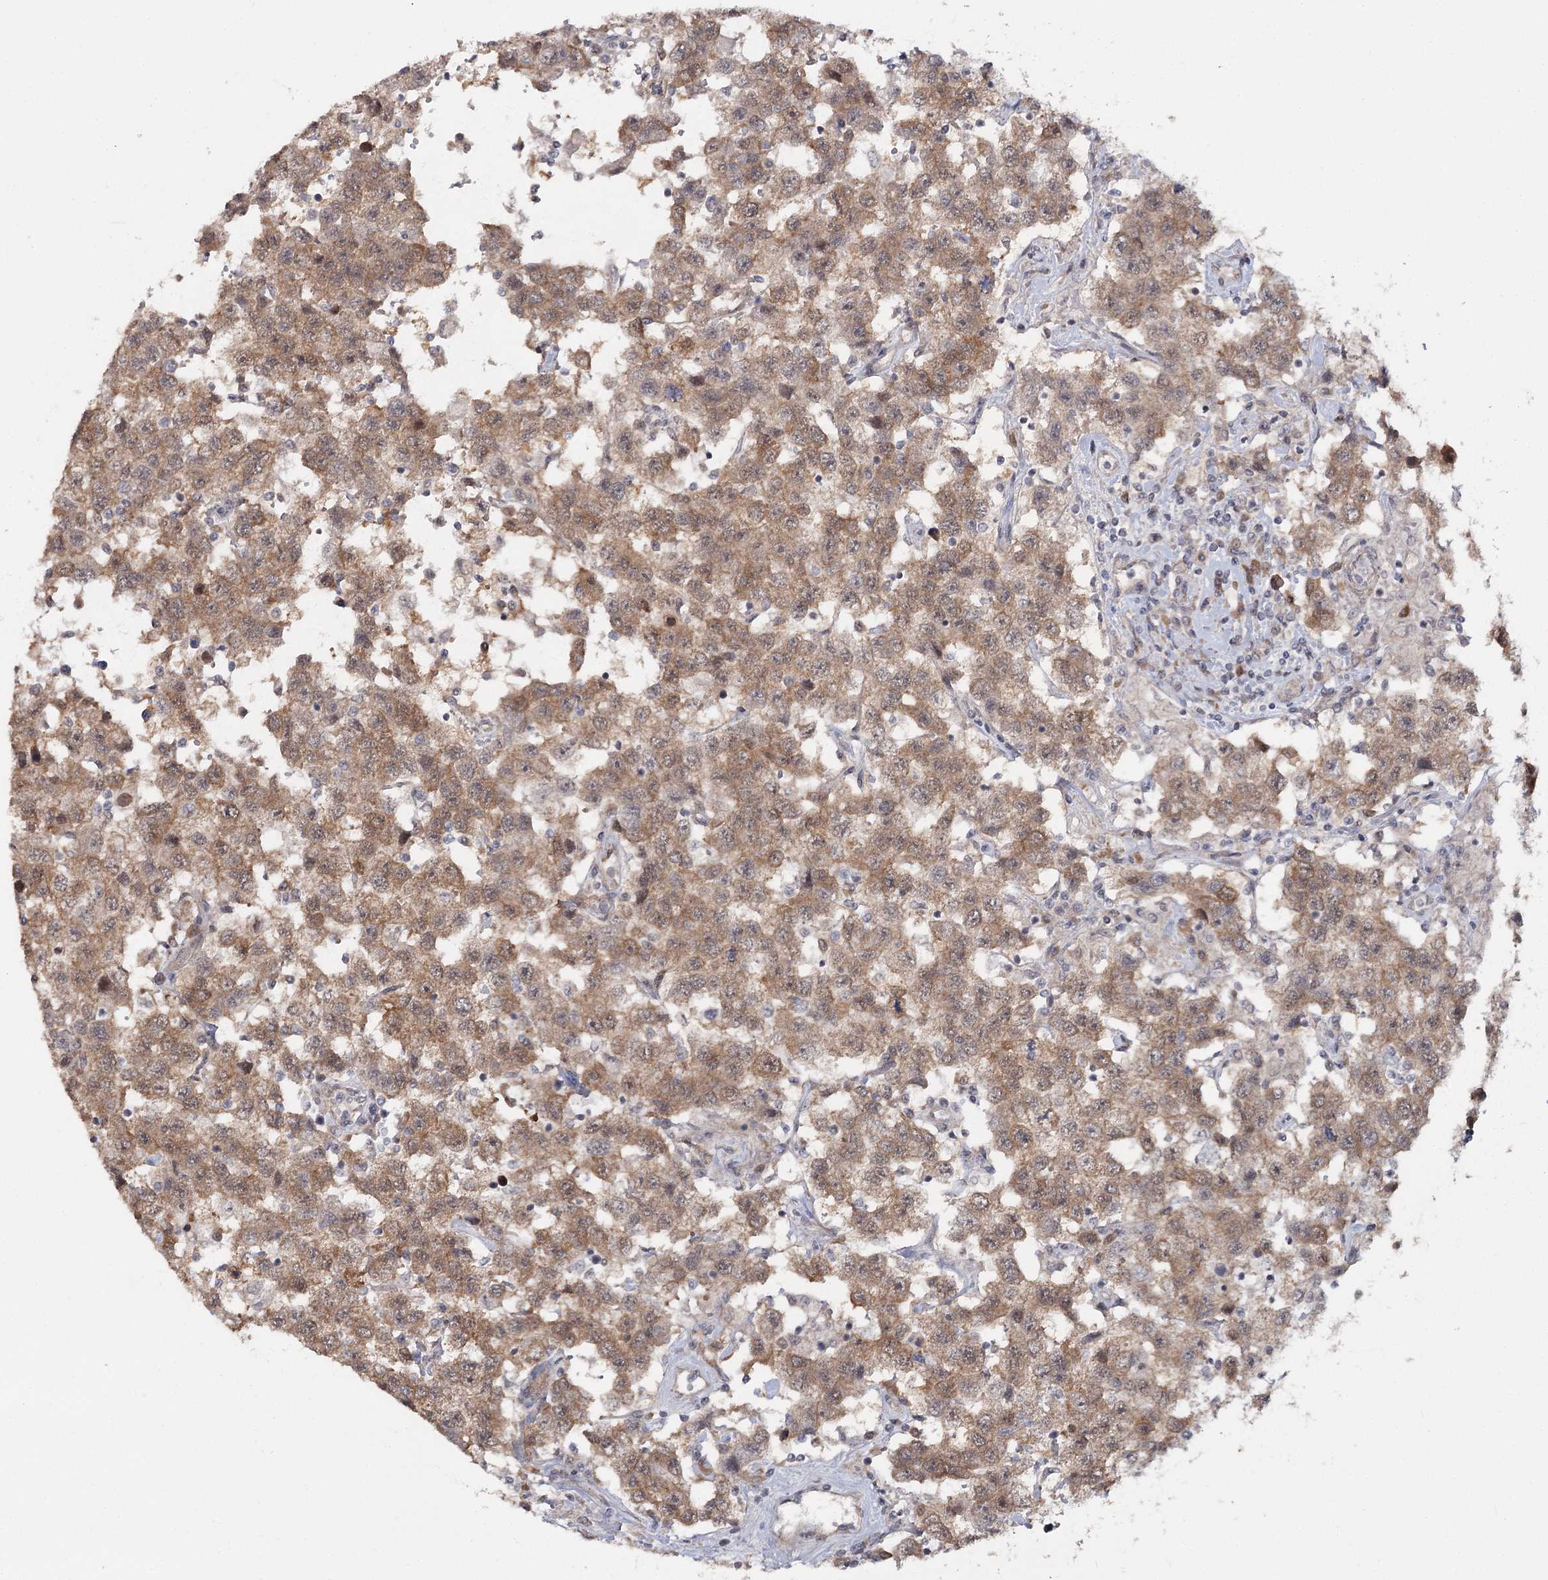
{"staining": {"intensity": "moderate", "quantity": ">75%", "location": "cytoplasmic/membranous"}, "tissue": "testis cancer", "cell_type": "Tumor cells", "image_type": "cancer", "snomed": [{"axis": "morphology", "description": "Seminoma, NOS"}, {"axis": "topography", "description": "Testis"}], "caption": "A high-resolution micrograph shows immunohistochemistry (IHC) staining of testis cancer (seminoma), which shows moderate cytoplasmic/membranous expression in approximately >75% of tumor cells.", "gene": "TBC1D9B", "patient": {"sex": "male", "age": 41}}